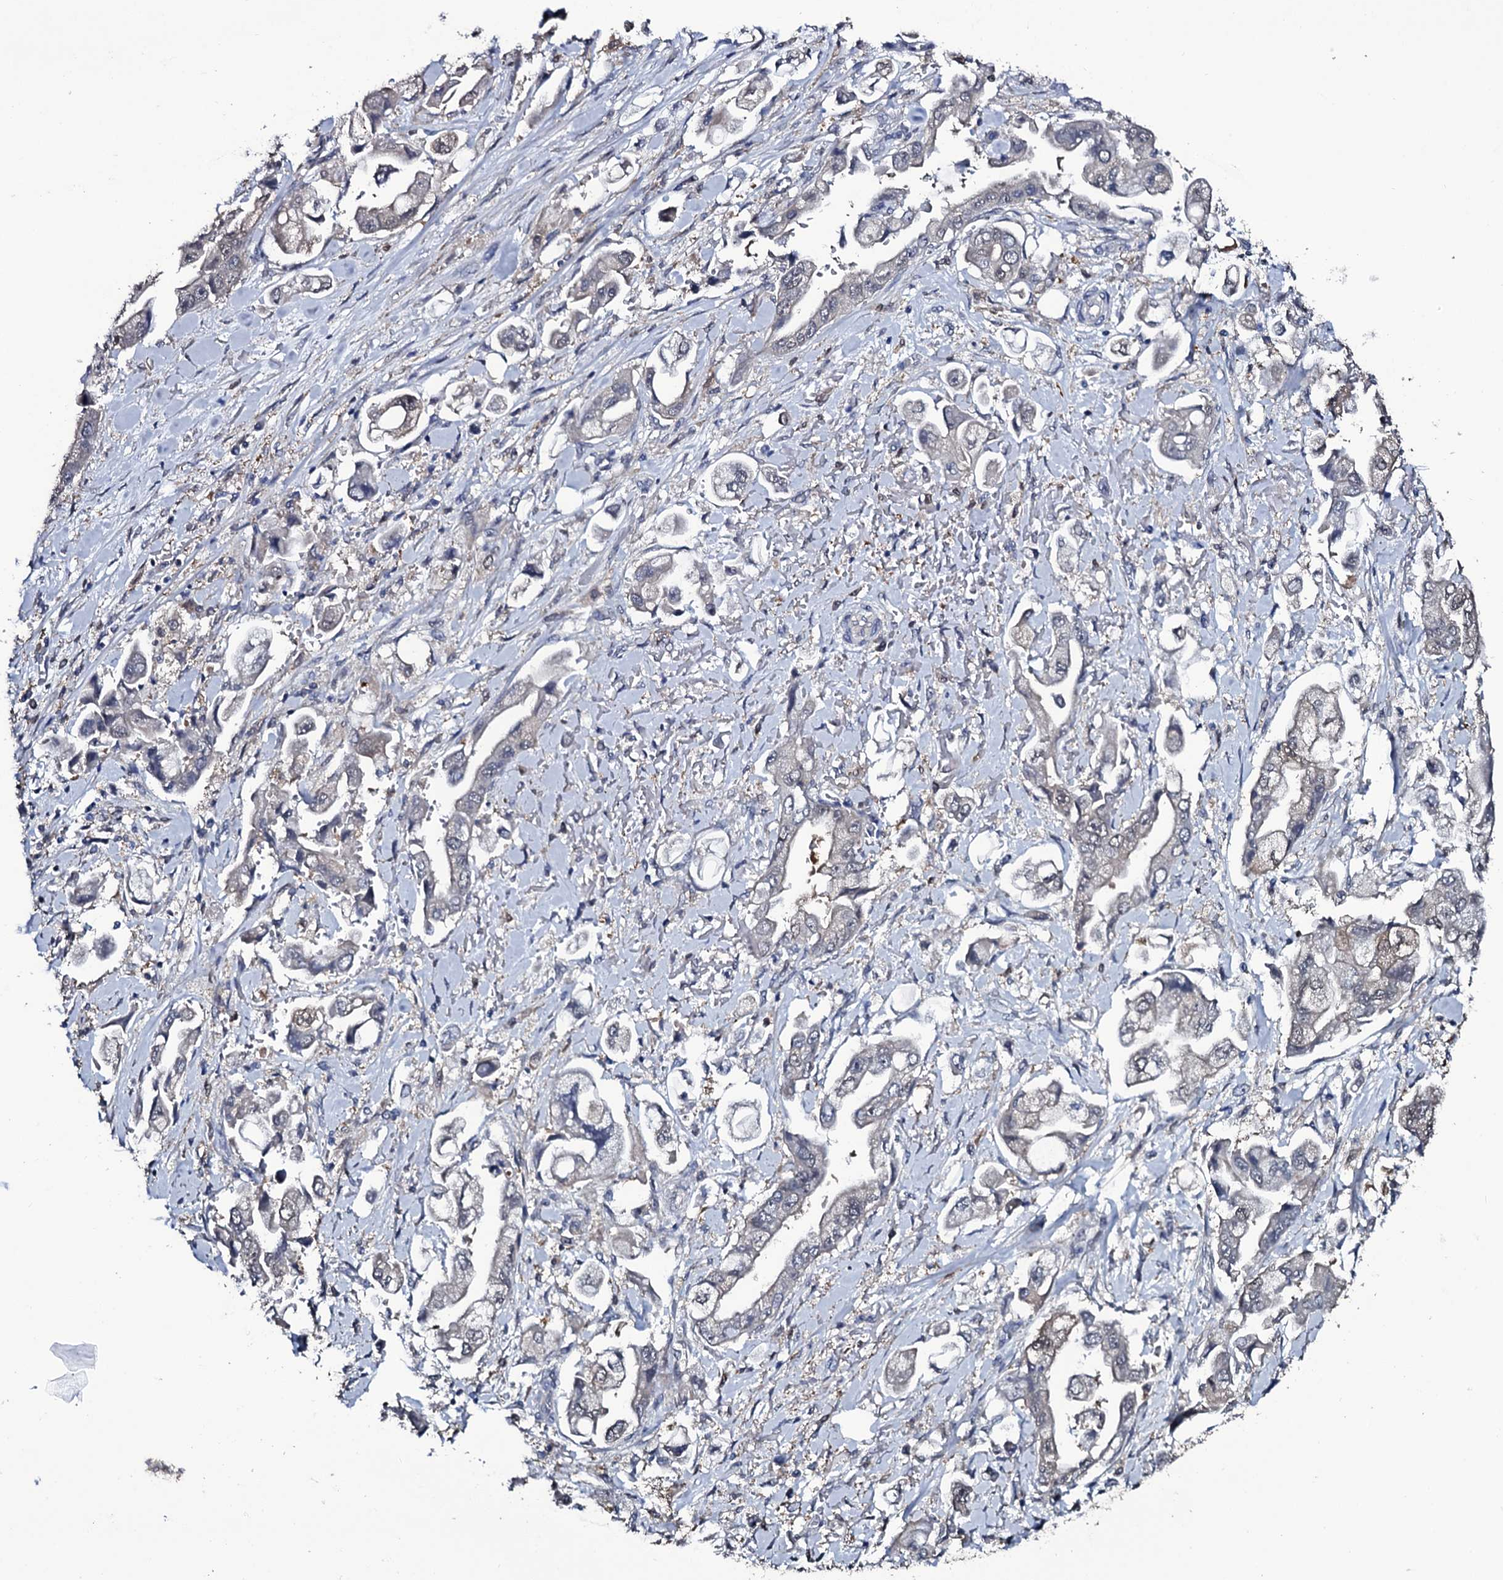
{"staining": {"intensity": "negative", "quantity": "none", "location": "none"}, "tissue": "stomach cancer", "cell_type": "Tumor cells", "image_type": "cancer", "snomed": [{"axis": "morphology", "description": "Adenocarcinoma, NOS"}, {"axis": "topography", "description": "Stomach"}], "caption": "Immunohistochemical staining of human stomach adenocarcinoma reveals no significant staining in tumor cells. (IHC, brightfield microscopy, high magnification).", "gene": "CRYL1", "patient": {"sex": "male", "age": 62}}